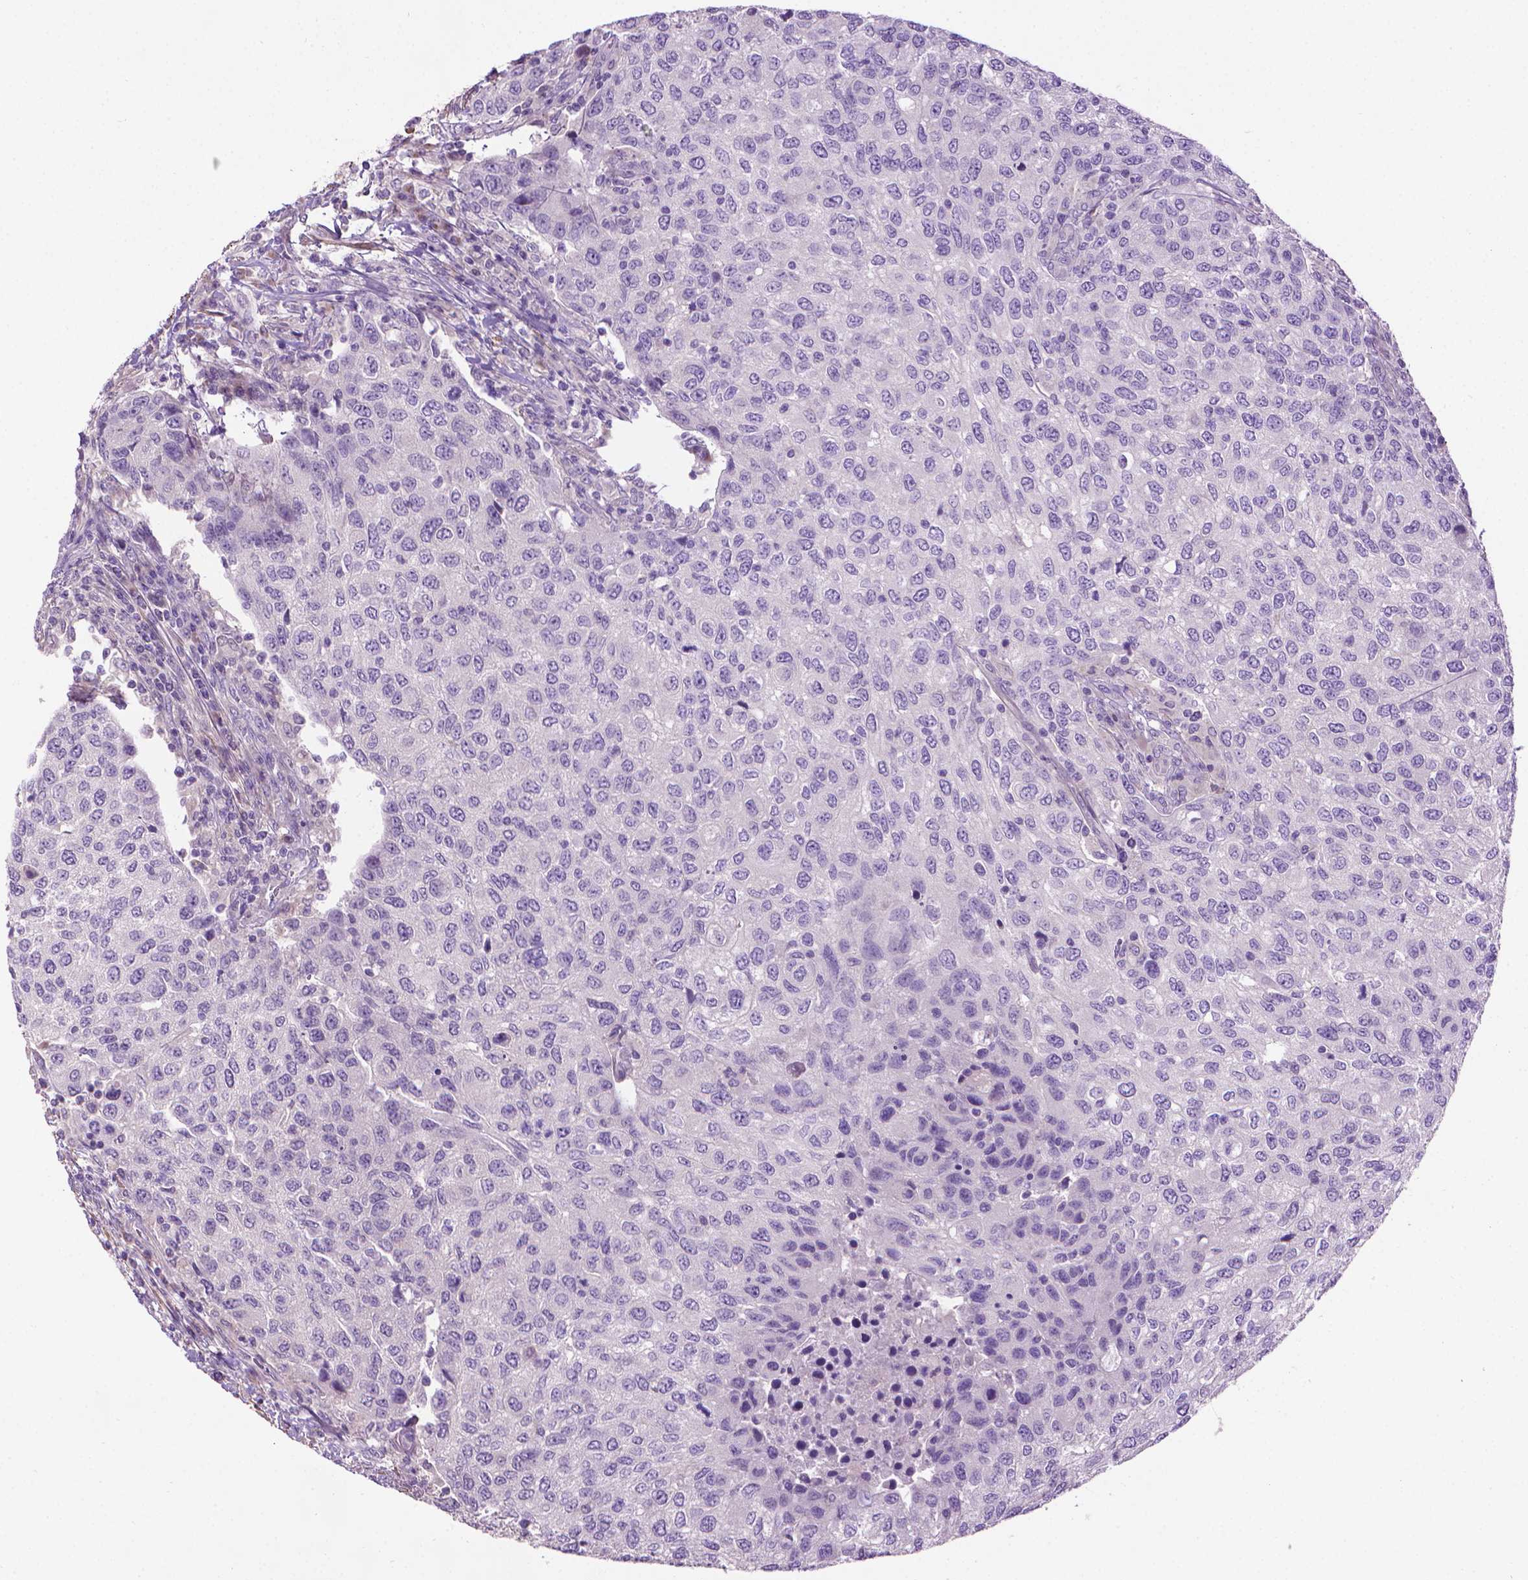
{"staining": {"intensity": "negative", "quantity": "none", "location": "none"}, "tissue": "urothelial cancer", "cell_type": "Tumor cells", "image_type": "cancer", "snomed": [{"axis": "morphology", "description": "Urothelial carcinoma, High grade"}, {"axis": "topography", "description": "Urinary bladder"}], "caption": "This micrograph is of urothelial cancer stained with IHC to label a protein in brown with the nuclei are counter-stained blue. There is no expression in tumor cells.", "gene": "AQP10", "patient": {"sex": "female", "age": 78}}